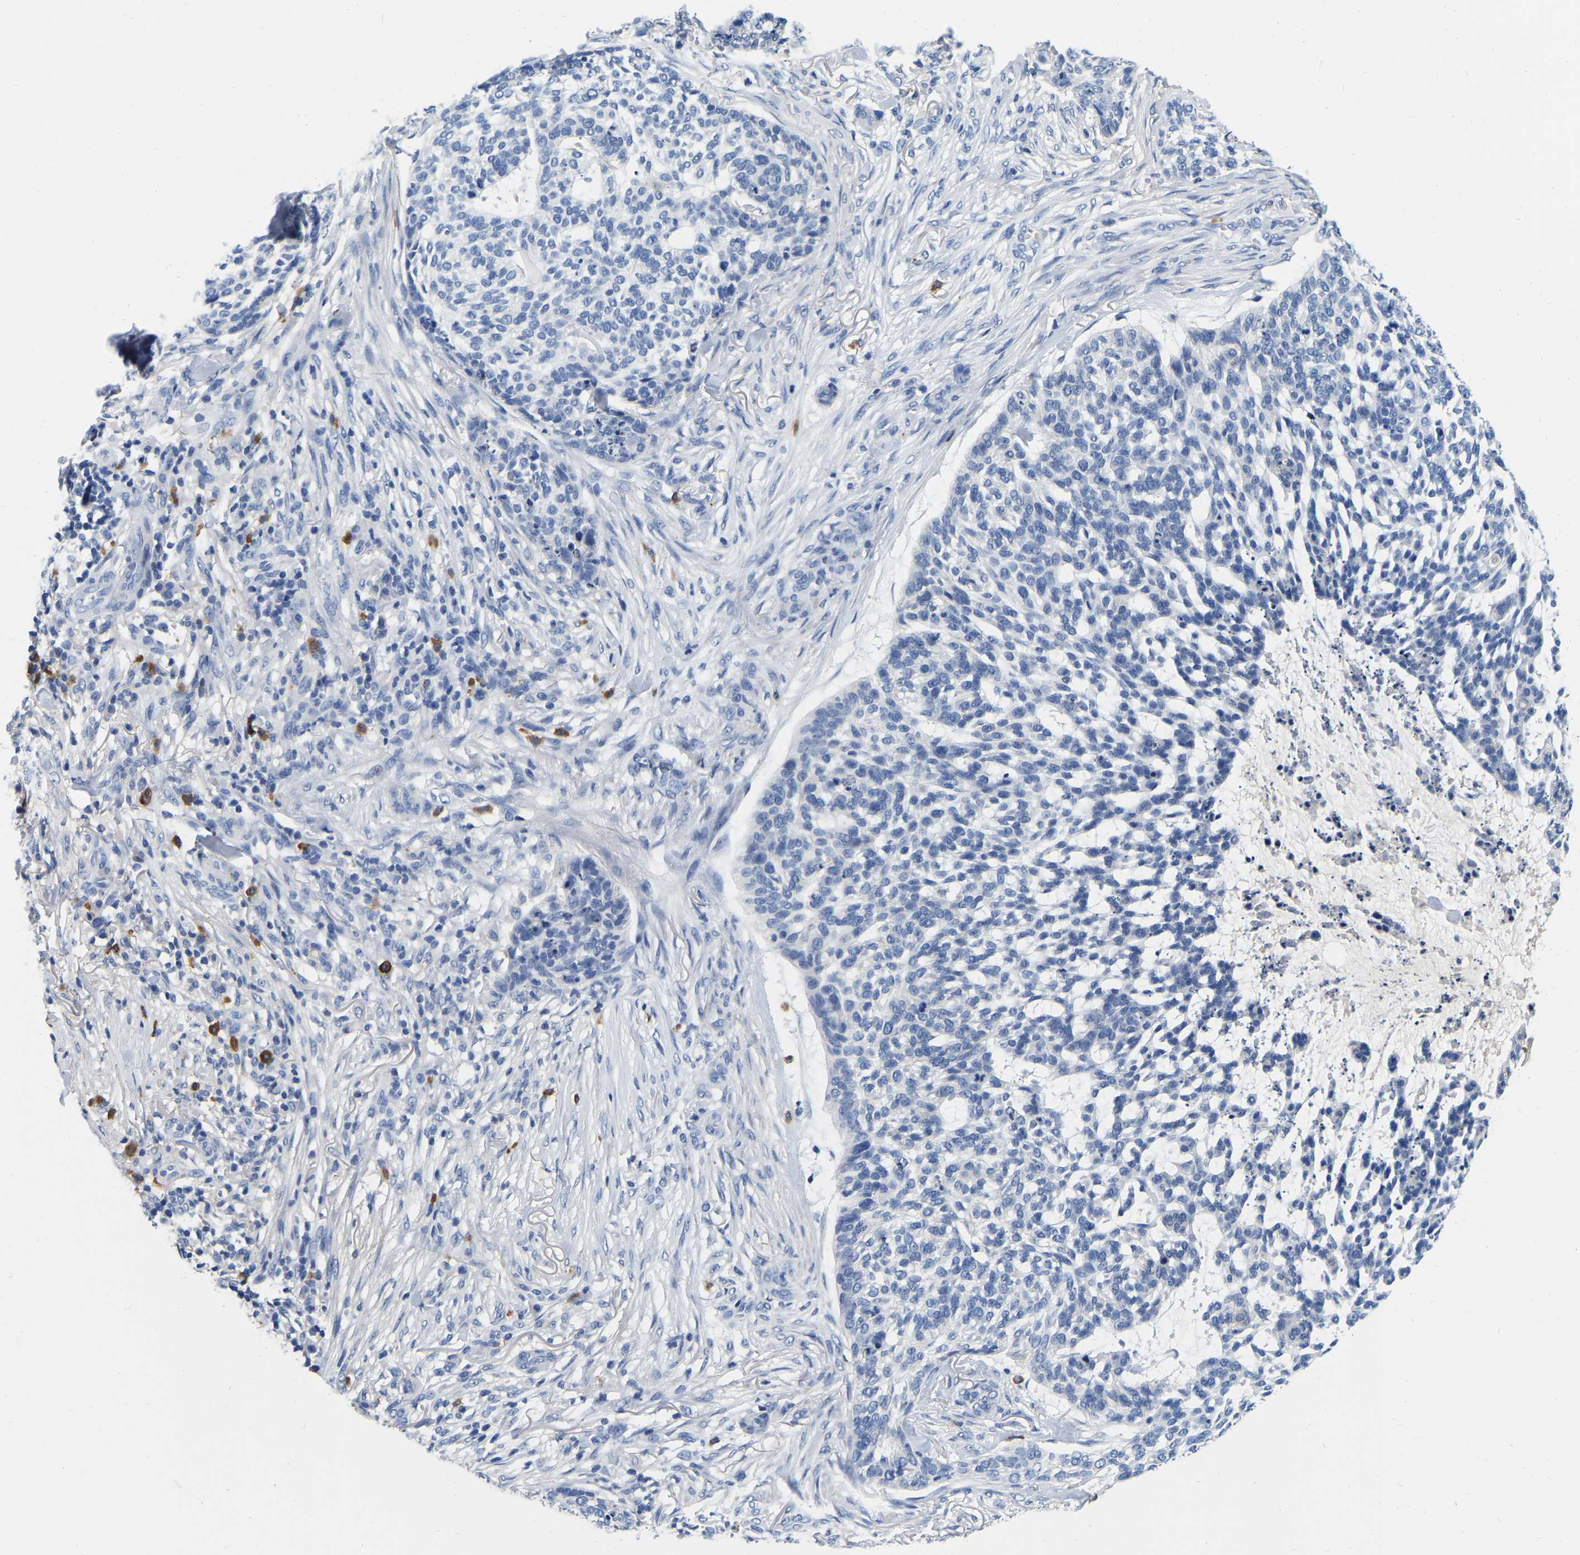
{"staining": {"intensity": "negative", "quantity": "none", "location": "none"}, "tissue": "skin cancer", "cell_type": "Tumor cells", "image_type": "cancer", "snomed": [{"axis": "morphology", "description": "Basal cell carcinoma"}, {"axis": "topography", "description": "Skin"}], "caption": "Skin basal cell carcinoma stained for a protein using immunohistochemistry exhibits no positivity tumor cells.", "gene": "RAB27B", "patient": {"sex": "female", "age": 64}}